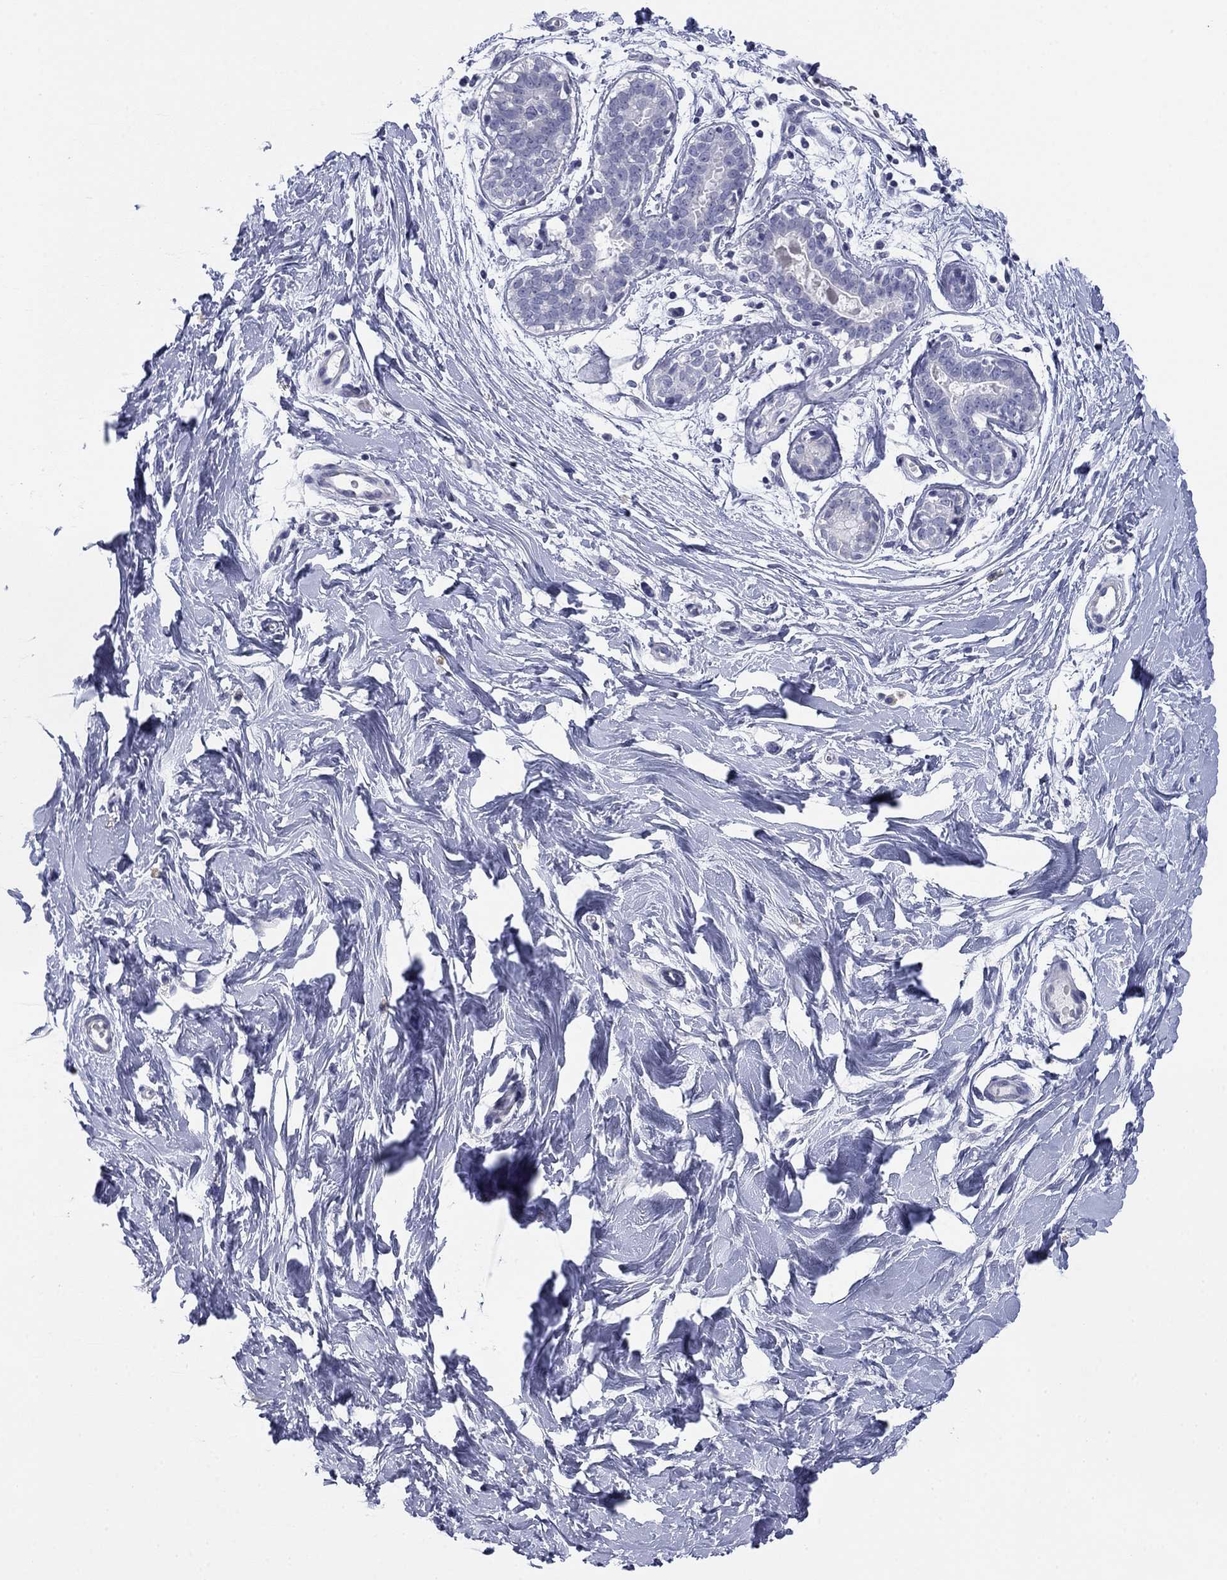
{"staining": {"intensity": "negative", "quantity": "none", "location": "none"}, "tissue": "breast", "cell_type": "Adipocytes", "image_type": "normal", "snomed": [{"axis": "morphology", "description": "Normal tissue, NOS"}, {"axis": "topography", "description": "Breast"}], "caption": "This photomicrograph is of normal breast stained with immunohistochemistry (IHC) to label a protein in brown with the nuclei are counter-stained blue. There is no expression in adipocytes.", "gene": "PRPH", "patient": {"sex": "female", "age": 37}}